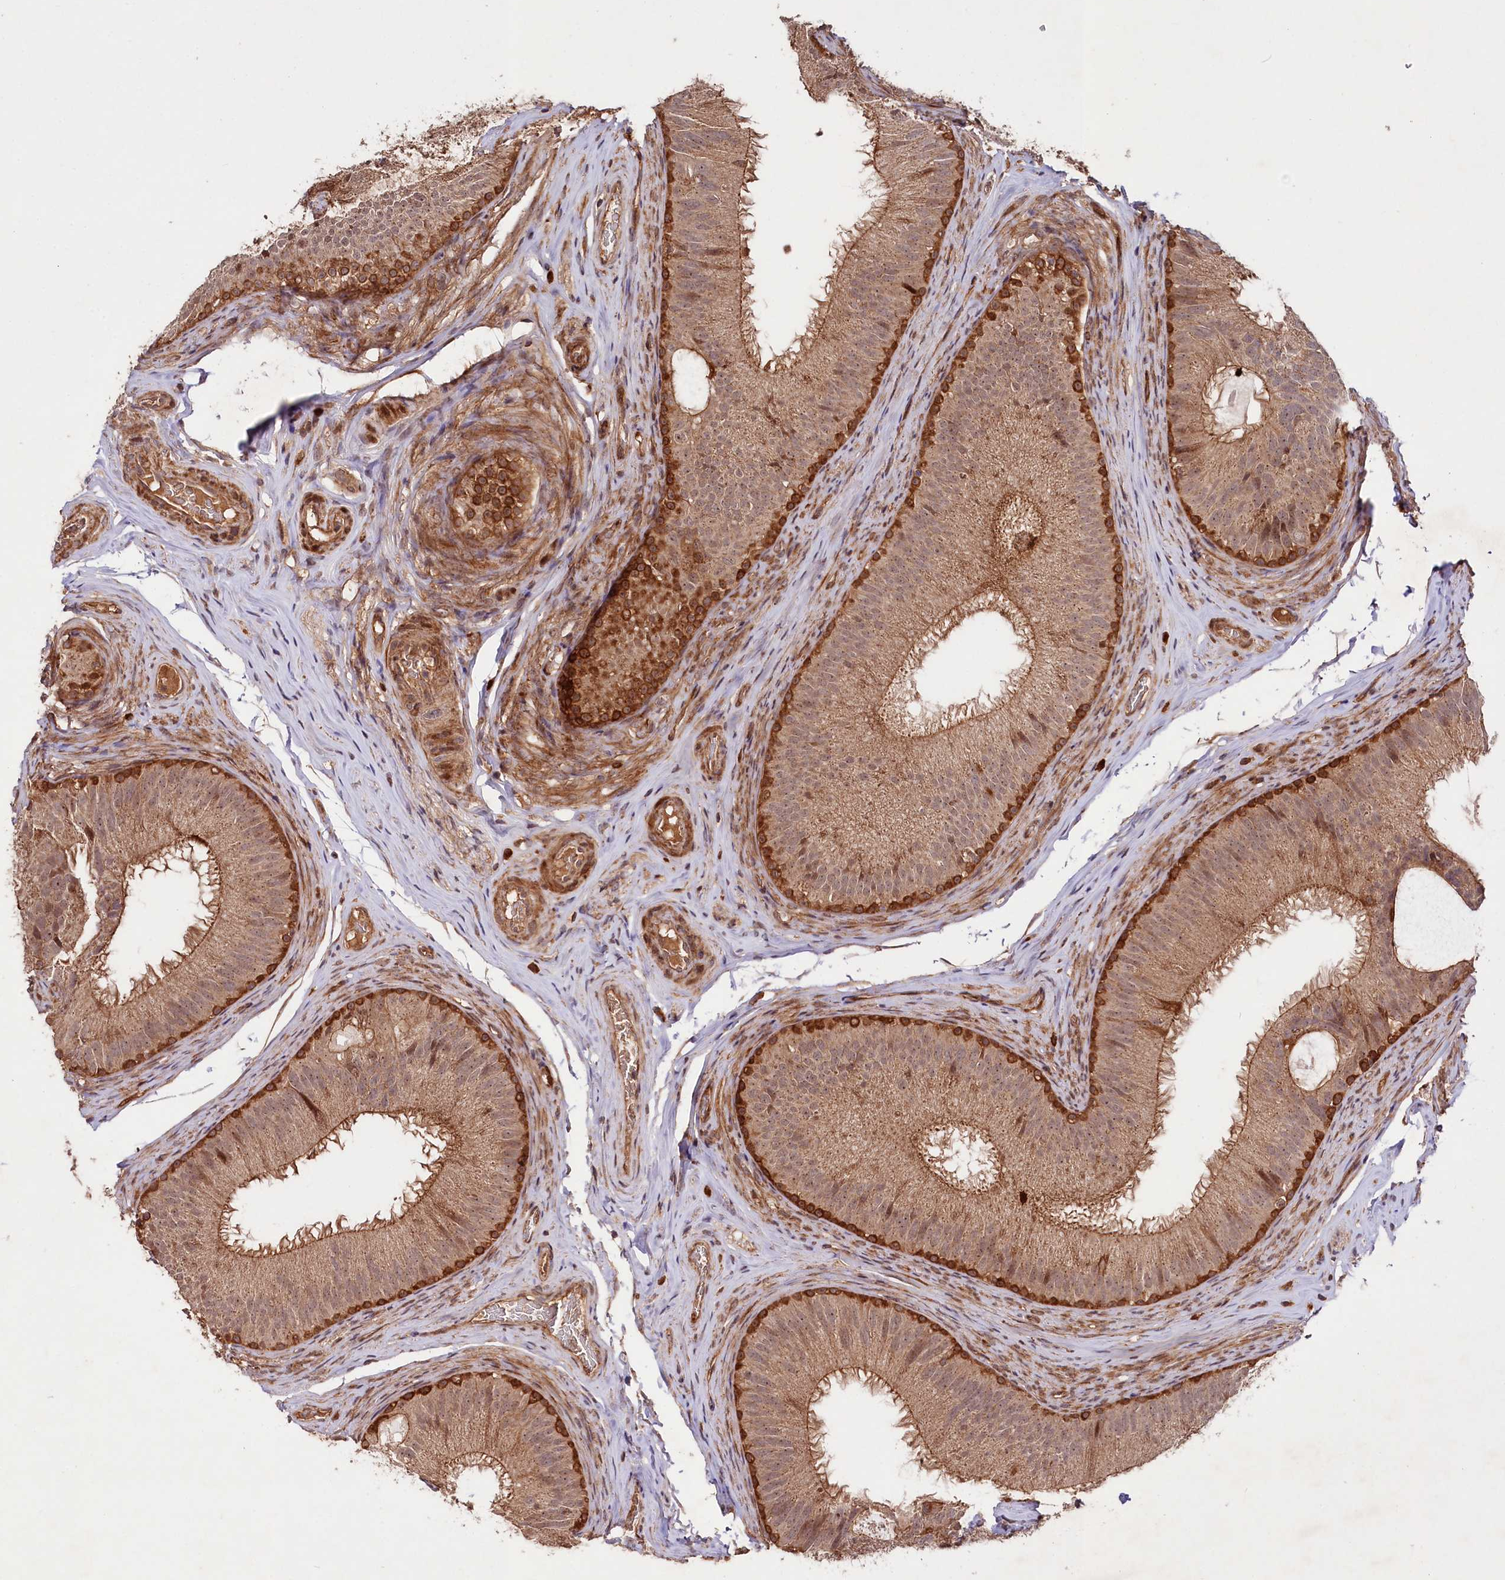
{"staining": {"intensity": "strong", "quantity": "25%-75%", "location": "cytoplasmic/membranous"}, "tissue": "epididymis", "cell_type": "Glandular cells", "image_type": "normal", "snomed": [{"axis": "morphology", "description": "Normal tissue, NOS"}, {"axis": "topography", "description": "Epididymis"}], "caption": "High-power microscopy captured an immunohistochemistry histopathology image of benign epididymis, revealing strong cytoplasmic/membranous positivity in approximately 25%-75% of glandular cells.", "gene": "NEDD1", "patient": {"sex": "male", "age": 34}}